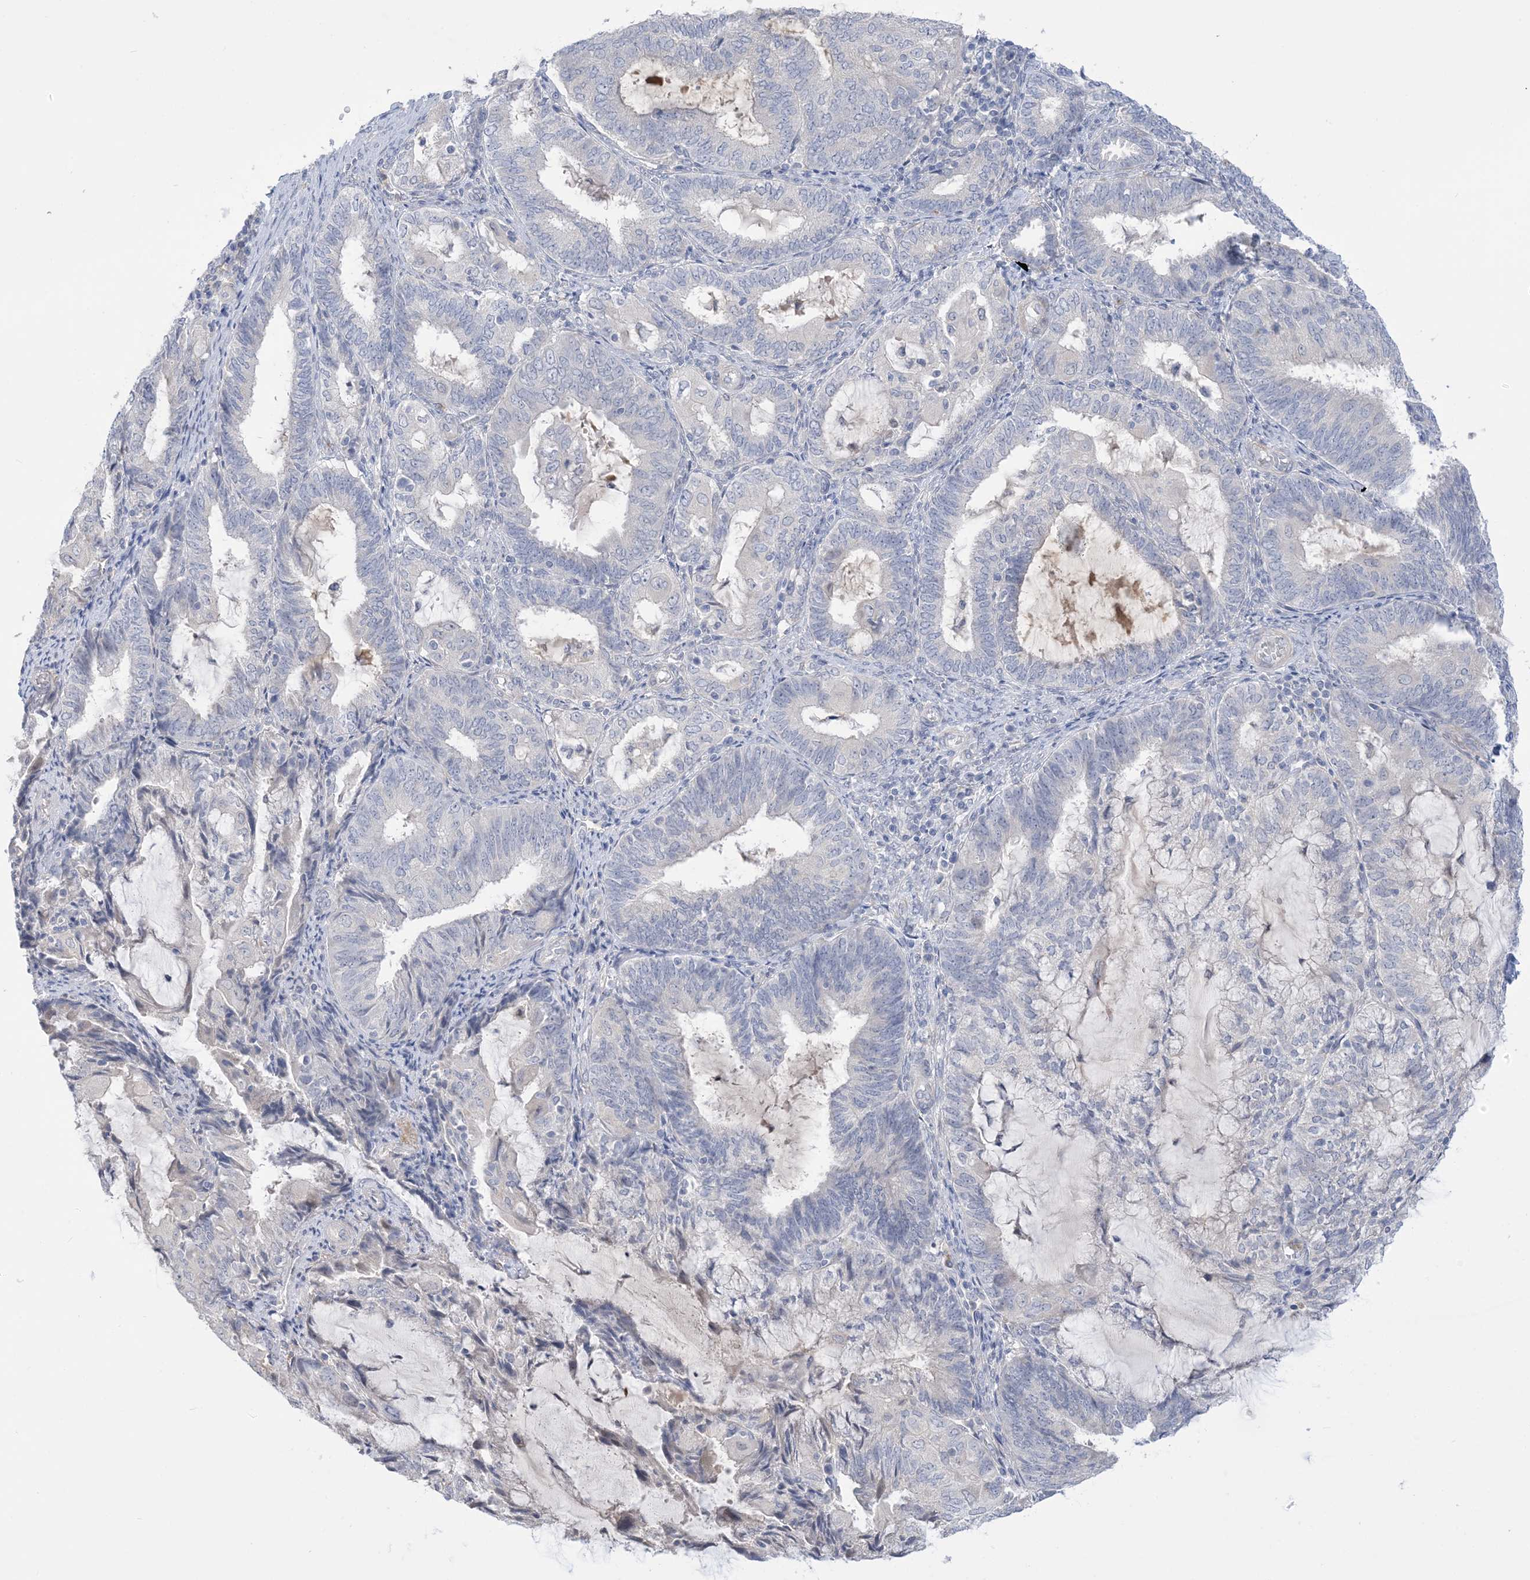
{"staining": {"intensity": "negative", "quantity": "none", "location": "none"}, "tissue": "endometrial cancer", "cell_type": "Tumor cells", "image_type": "cancer", "snomed": [{"axis": "morphology", "description": "Adenocarcinoma, NOS"}, {"axis": "topography", "description": "Endometrium"}], "caption": "The image displays no significant positivity in tumor cells of endometrial cancer. (Stains: DAB (3,3'-diaminobenzidine) IHC with hematoxylin counter stain, Microscopy: brightfield microscopy at high magnification).", "gene": "TTYH1", "patient": {"sex": "female", "age": 81}}